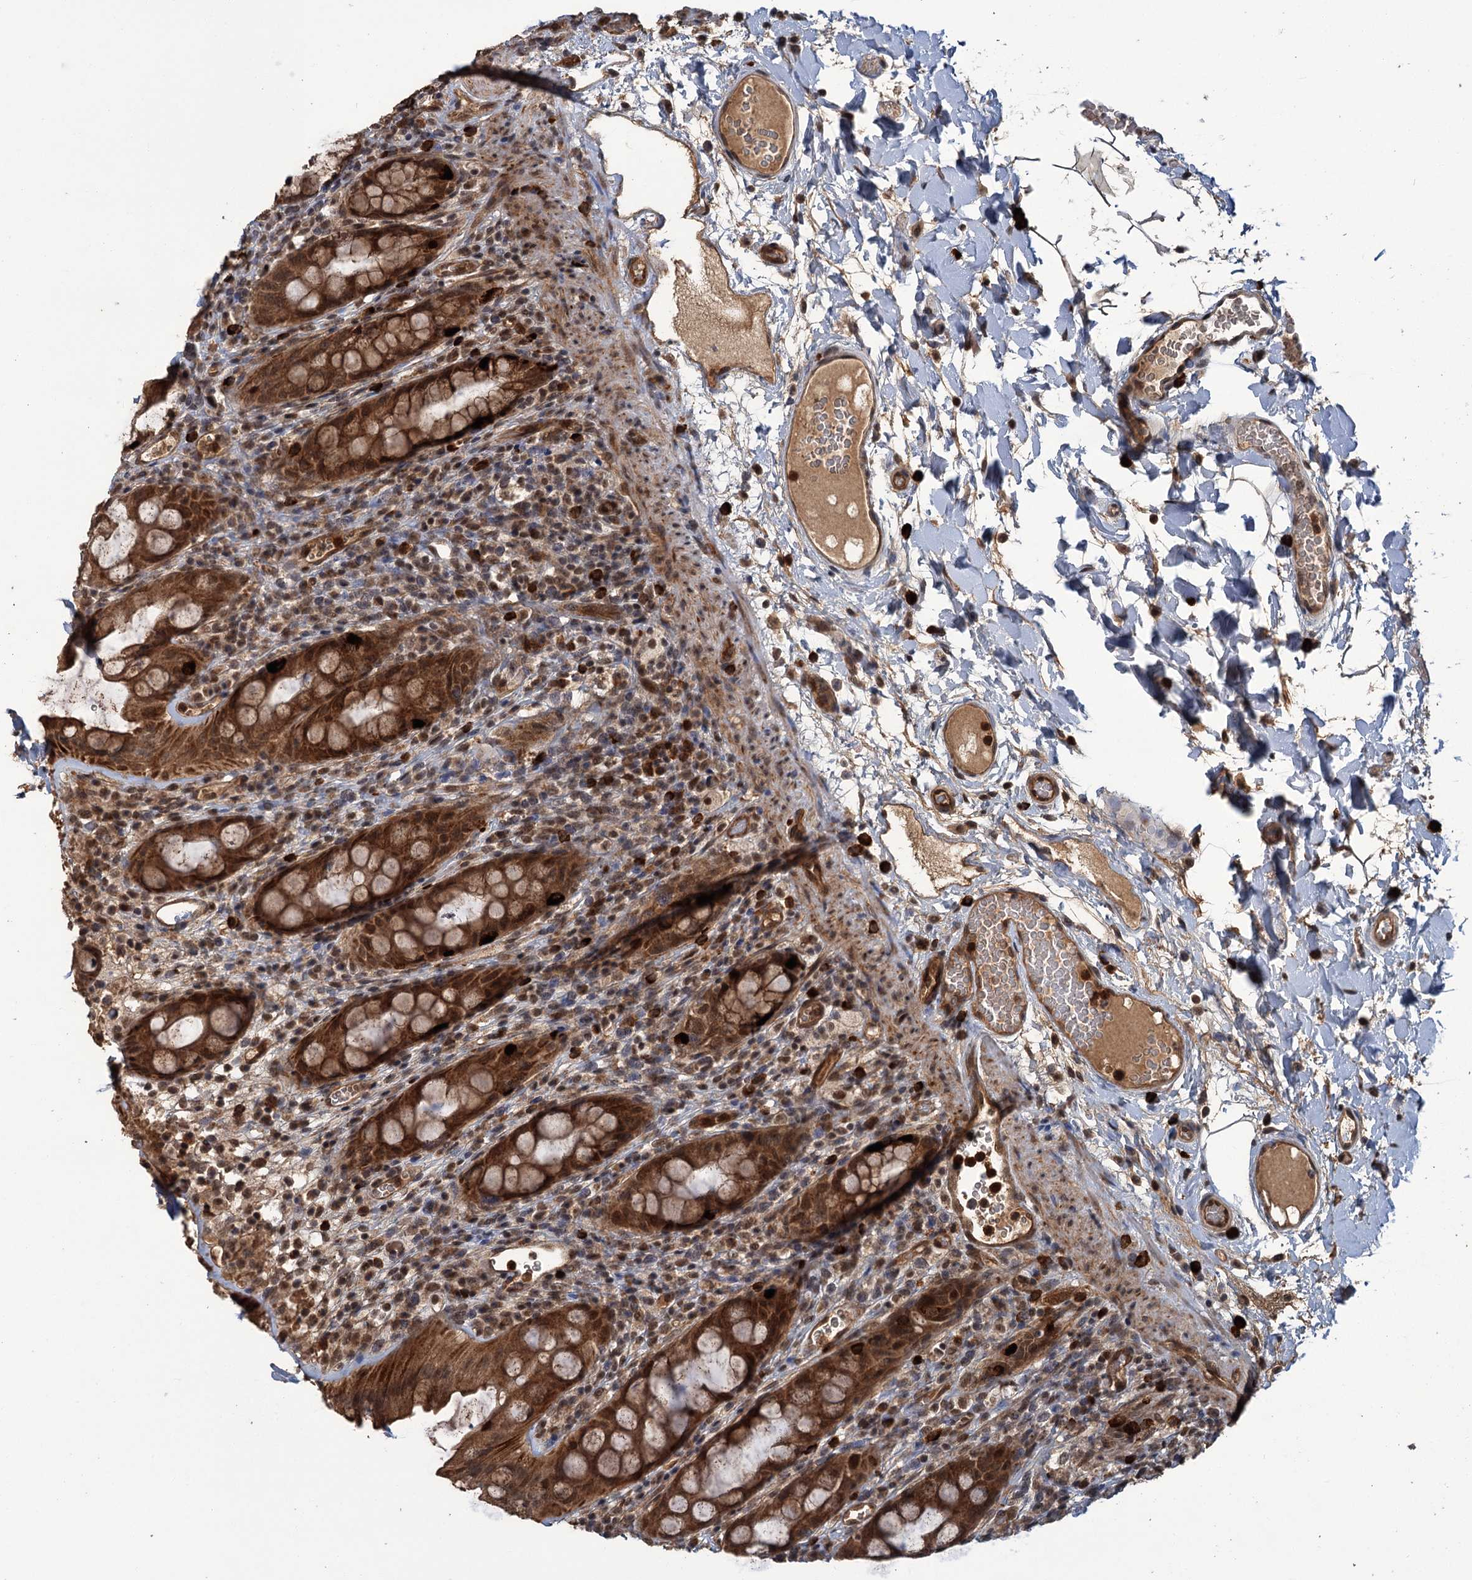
{"staining": {"intensity": "strong", "quantity": ">75%", "location": "cytoplasmic/membranous,nuclear"}, "tissue": "rectum", "cell_type": "Glandular cells", "image_type": "normal", "snomed": [{"axis": "morphology", "description": "Normal tissue, NOS"}, {"axis": "topography", "description": "Rectum"}], "caption": "Immunohistochemistry of unremarkable human rectum displays high levels of strong cytoplasmic/membranous,nuclear expression in approximately >75% of glandular cells.", "gene": "KANSL2", "patient": {"sex": "female", "age": 57}}